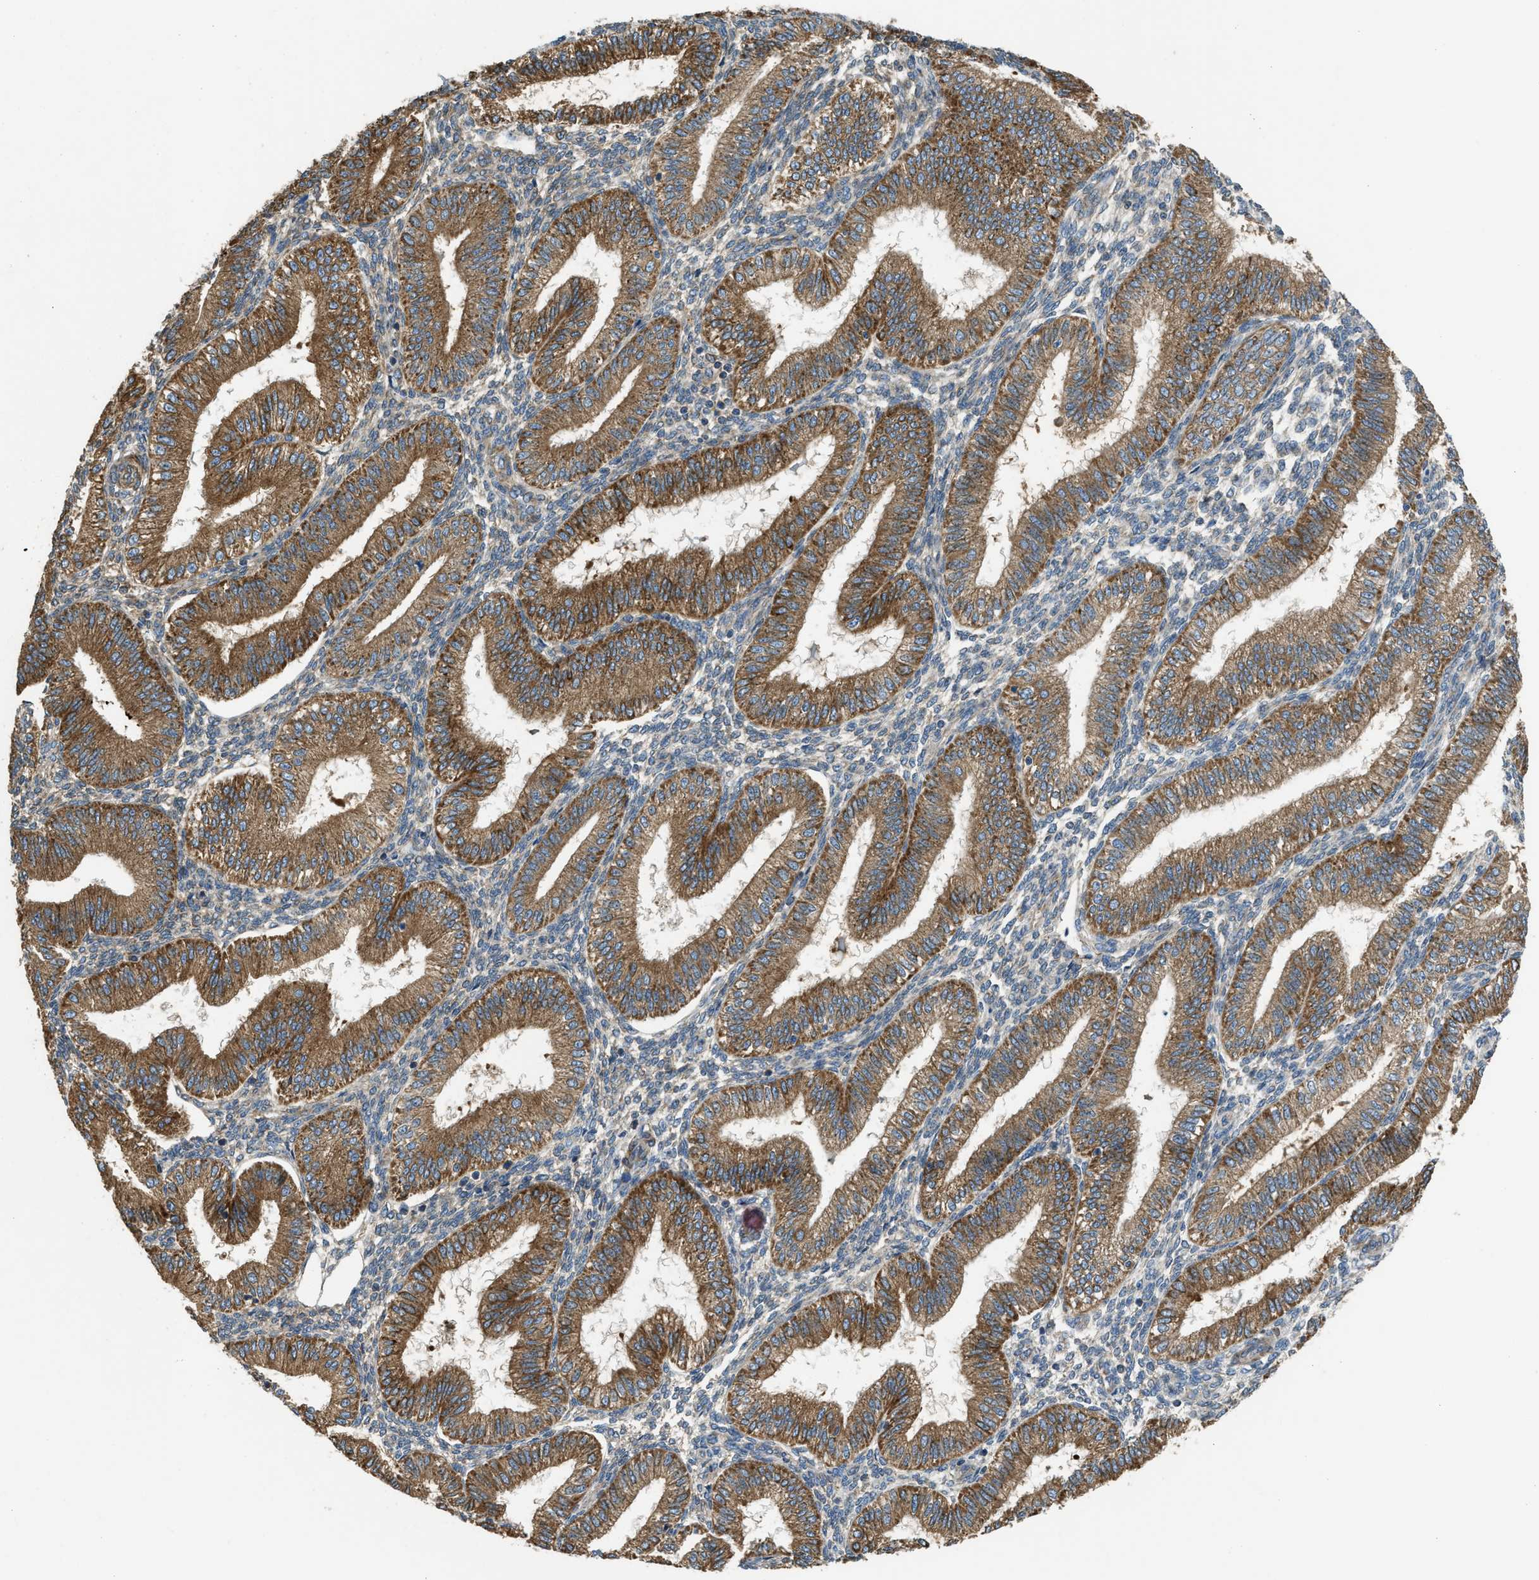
{"staining": {"intensity": "moderate", "quantity": "<25%", "location": "cytoplasmic/membranous"}, "tissue": "endometrium", "cell_type": "Cells in endometrial stroma", "image_type": "normal", "snomed": [{"axis": "morphology", "description": "Normal tissue, NOS"}, {"axis": "topography", "description": "Endometrium"}], "caption": "The micrograph displays staining of benign endometrium, revealing moderate cytoplasmic/membranous protein staining (brown color) within cells in endometrial stroma. The protein is shown in brown color, while the nuclei are stained blue.", "gene": "TMEM68", "patient": {"sex": "female", "age": 39}}